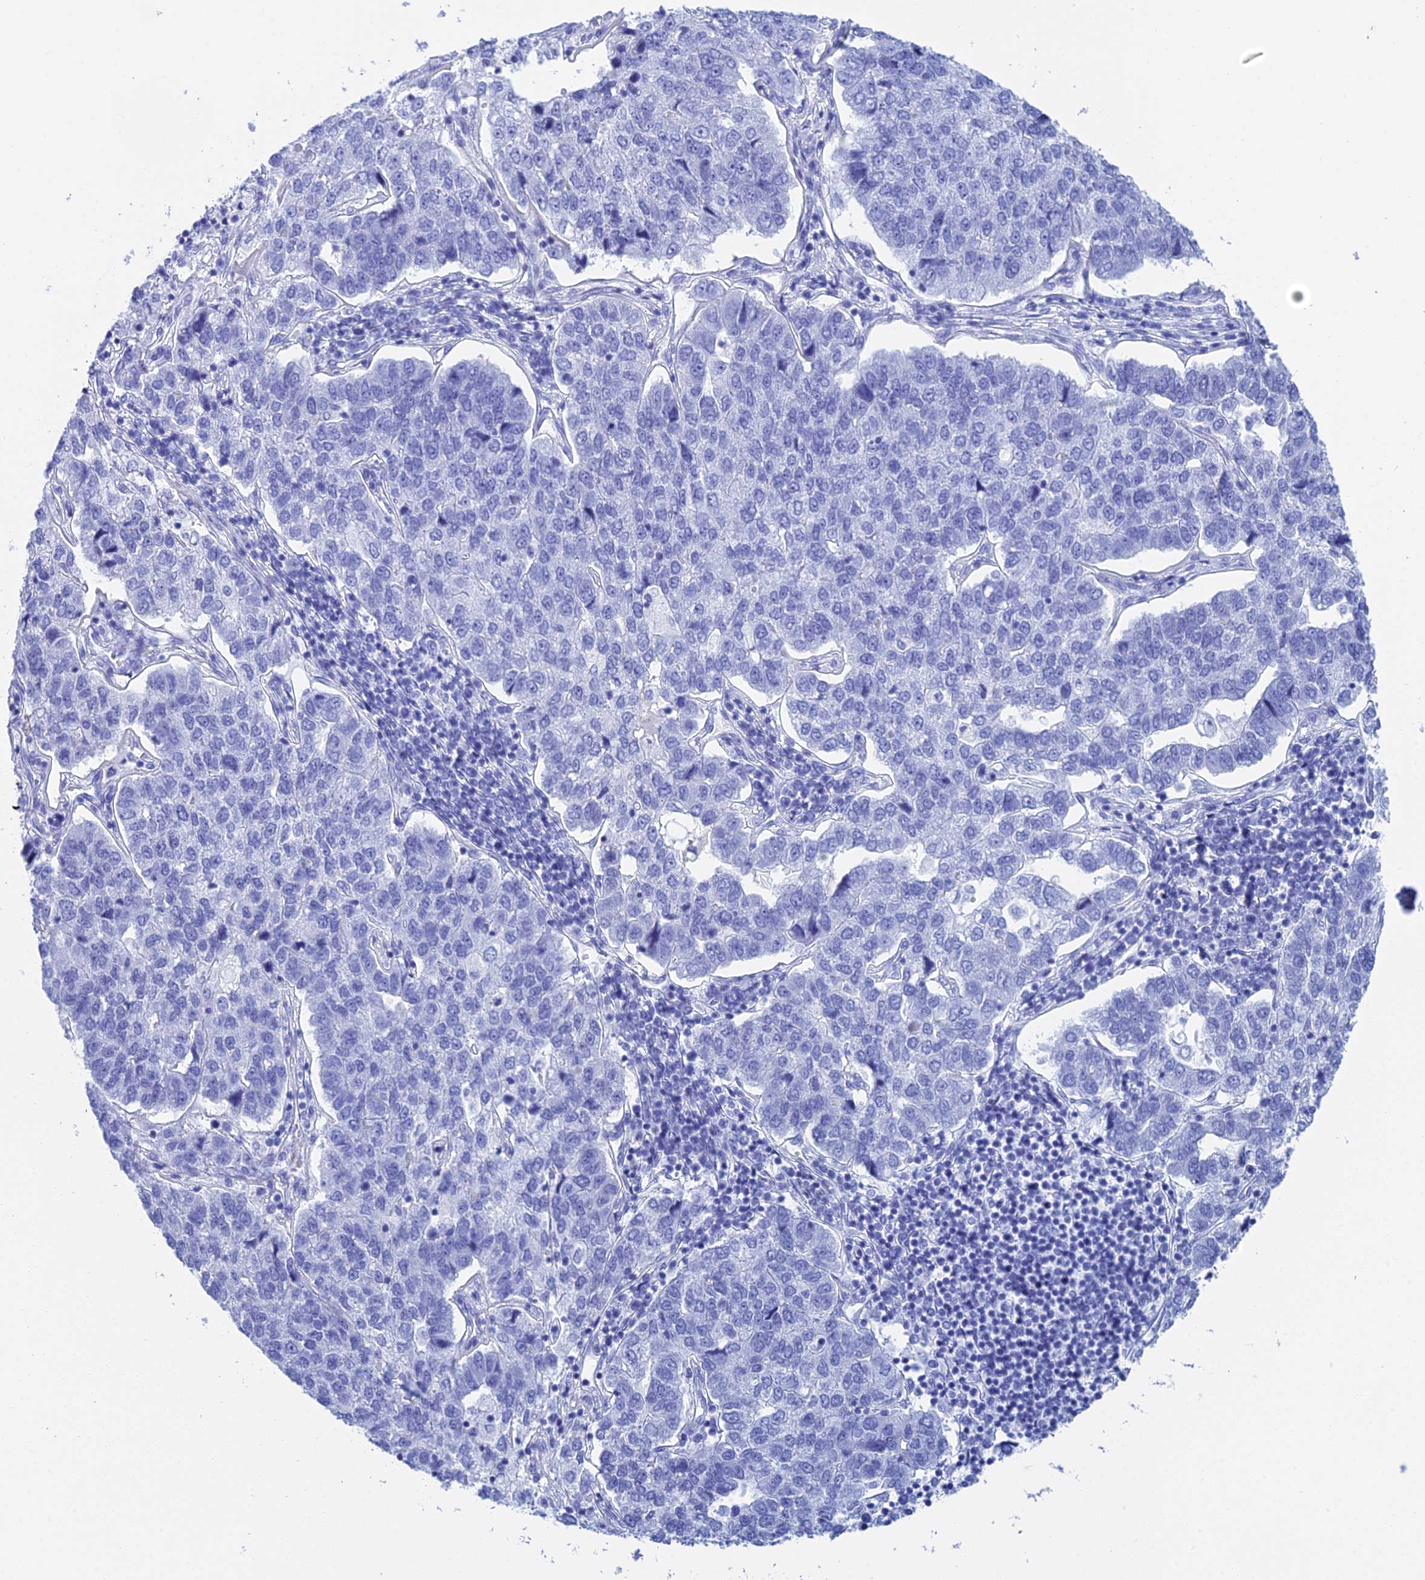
{"staining": {"intensity": "negative", "quantity": "none", "location": "none"}, "tissue": "pancreatic cancer", "cell_type": "Tumor cells", "image_type": "cancer", "snomed": [{"axis": "morphology", "description": "Adenocarcinoma, NOS"}, {"axis": "topography", "description": "Pancreas"}], "caption": "DAB (3,3'-diaminobenzidine) immunohistochemical staining of pancreatic adenocarcinoma demonstrates no significant positivity in tumor cells.", "gene": "TEX101", "patient": {"sex": "female", "age": 61}}